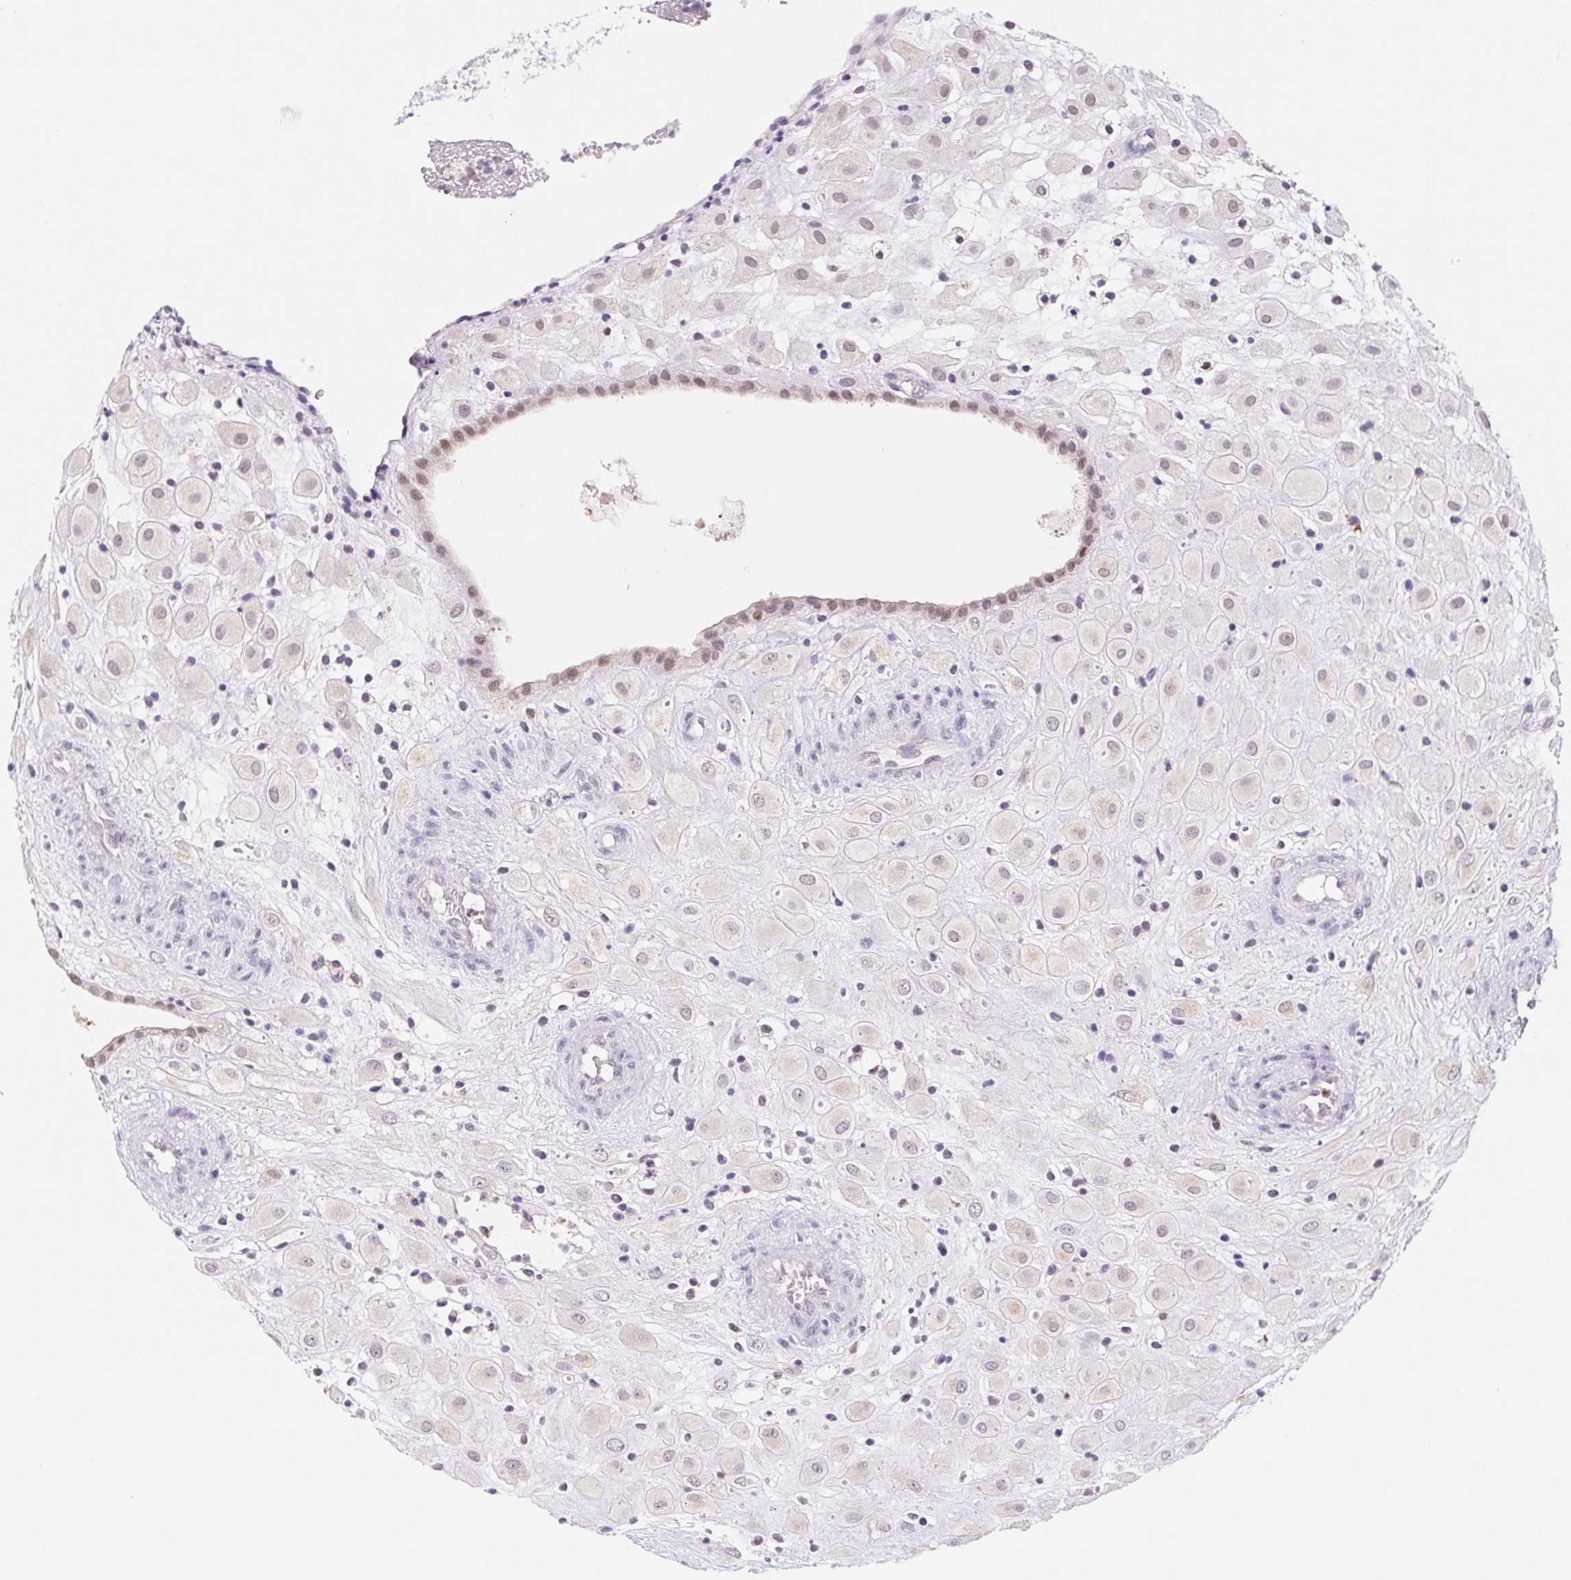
{"staining": {"intensity": "negative", "quantity": "none", "location": "none"}, "tissue": "placenta", "cell_type": "Decidual cells", "image_type": "normal", "snomed": [{"axis": "morphology", "description": "Normal tissue, NOS"}, {"axis": "topography", "description": "Placenta"}], "caption": "Immunohistochemical staining of unremarkable human placenta demonstrates no significant positivity in decidual cells.", "gene": "L3MBTL4", "patient": {"sex": "female", "age": 24}}